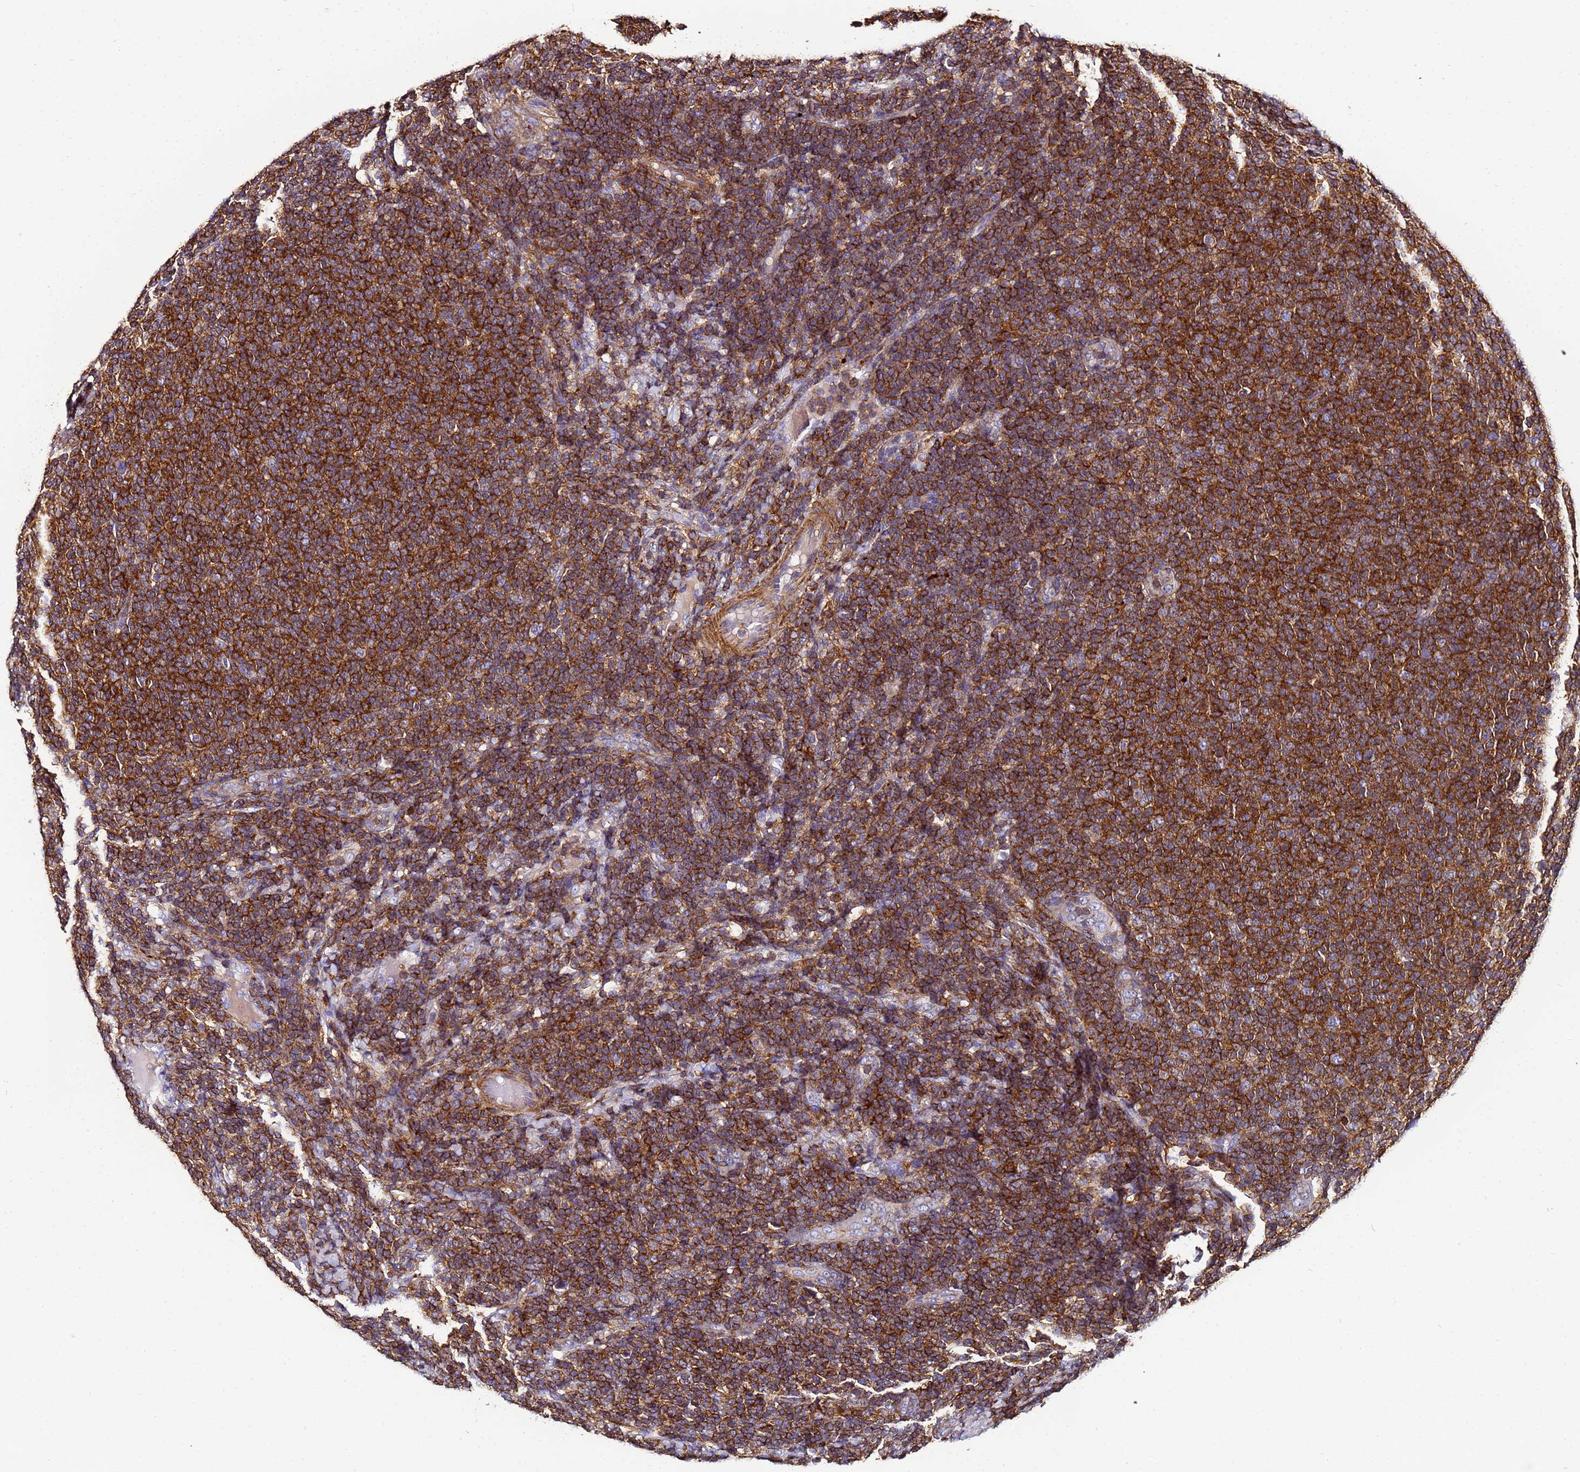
{"staining": {"intensity": "strong", "quantity": ">75%", "location": "cytoplasmic/membranous"}, "tissue": "lymphoma", "cell_type": "Tumor cells", "image_type": "cancer", "snomed": [{"axis": "morphology", "description": "Malignant lymphoma, non-Hodgkin's type, Low grade"}, {"axis": "topography", "description": "Lymph node"}], "caption": "About >75% of tumor cells in malignant lymphoma, non-Hodgkin's type (low-grade) reveal strong cytoplasmic/membranous protein staining as visualized by brown immunohistochemical staining.", "gene": "ACTB", "patient": {"sex": "male", "age": 66}}